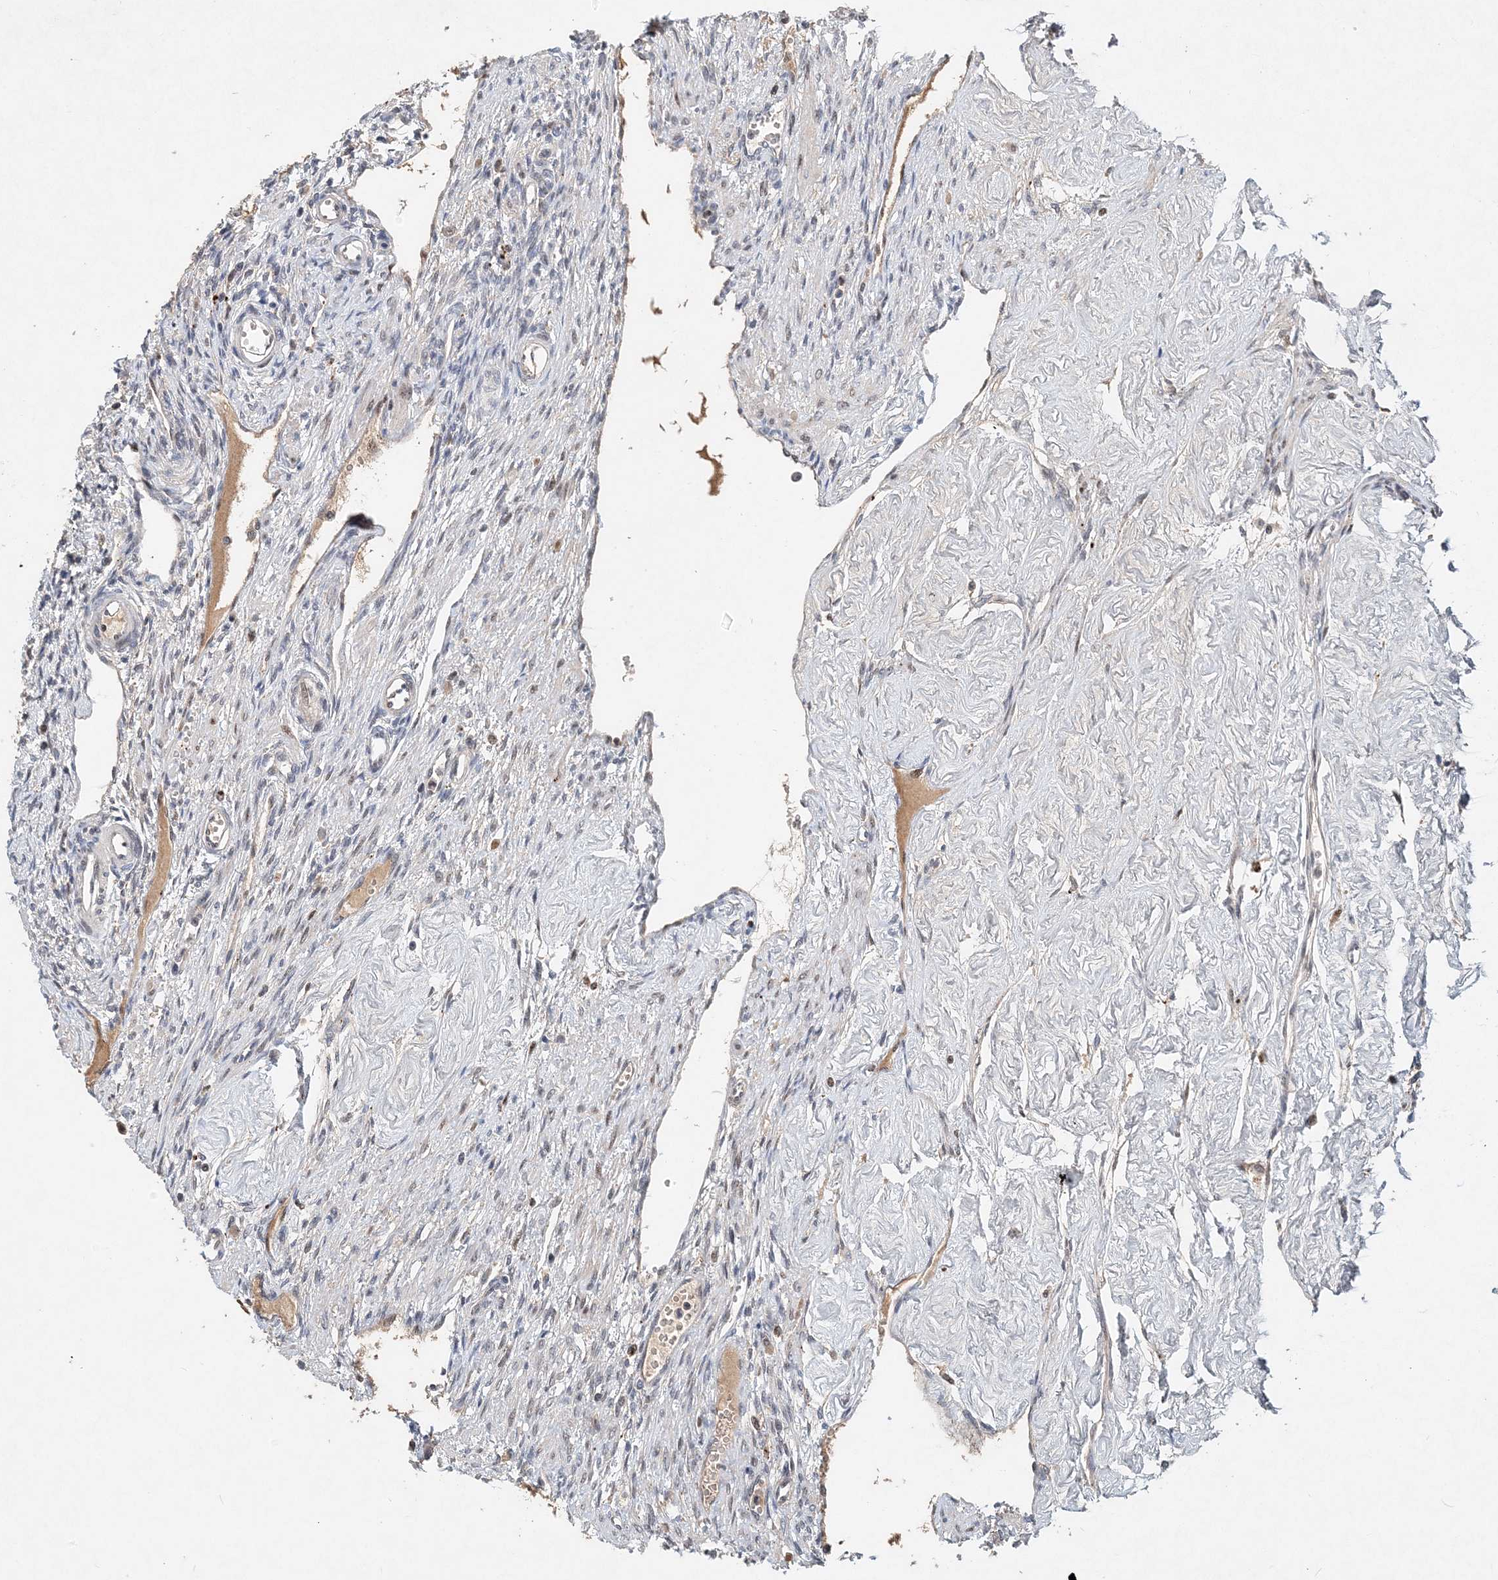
{"staining": {"intensity": "negative", "quantity": "none", "location": "none"}, "tissue": "ovary", "cell_type": "Ovarian stroma cells", "image_type": "normal", "snomed": [{"axis": "morphology", "description": "Normal tissue, NOS"}, {"axis": "morphology", "description": "Cyst, NOS"}, {"axis": "topography", "description": "Ovary"}], "caption": "Ovarian stroma cells are negative for protein expression in normal human ovary. The staining was performed using DAB (3,3'-diaminobenzidine) to visualize the protein expression in brown, while the nuclei were stained in blue with hematoxylin (Magnification: 20x).", "gene": "KPNA4", "patient": {"sex": "female", "age": 33}}